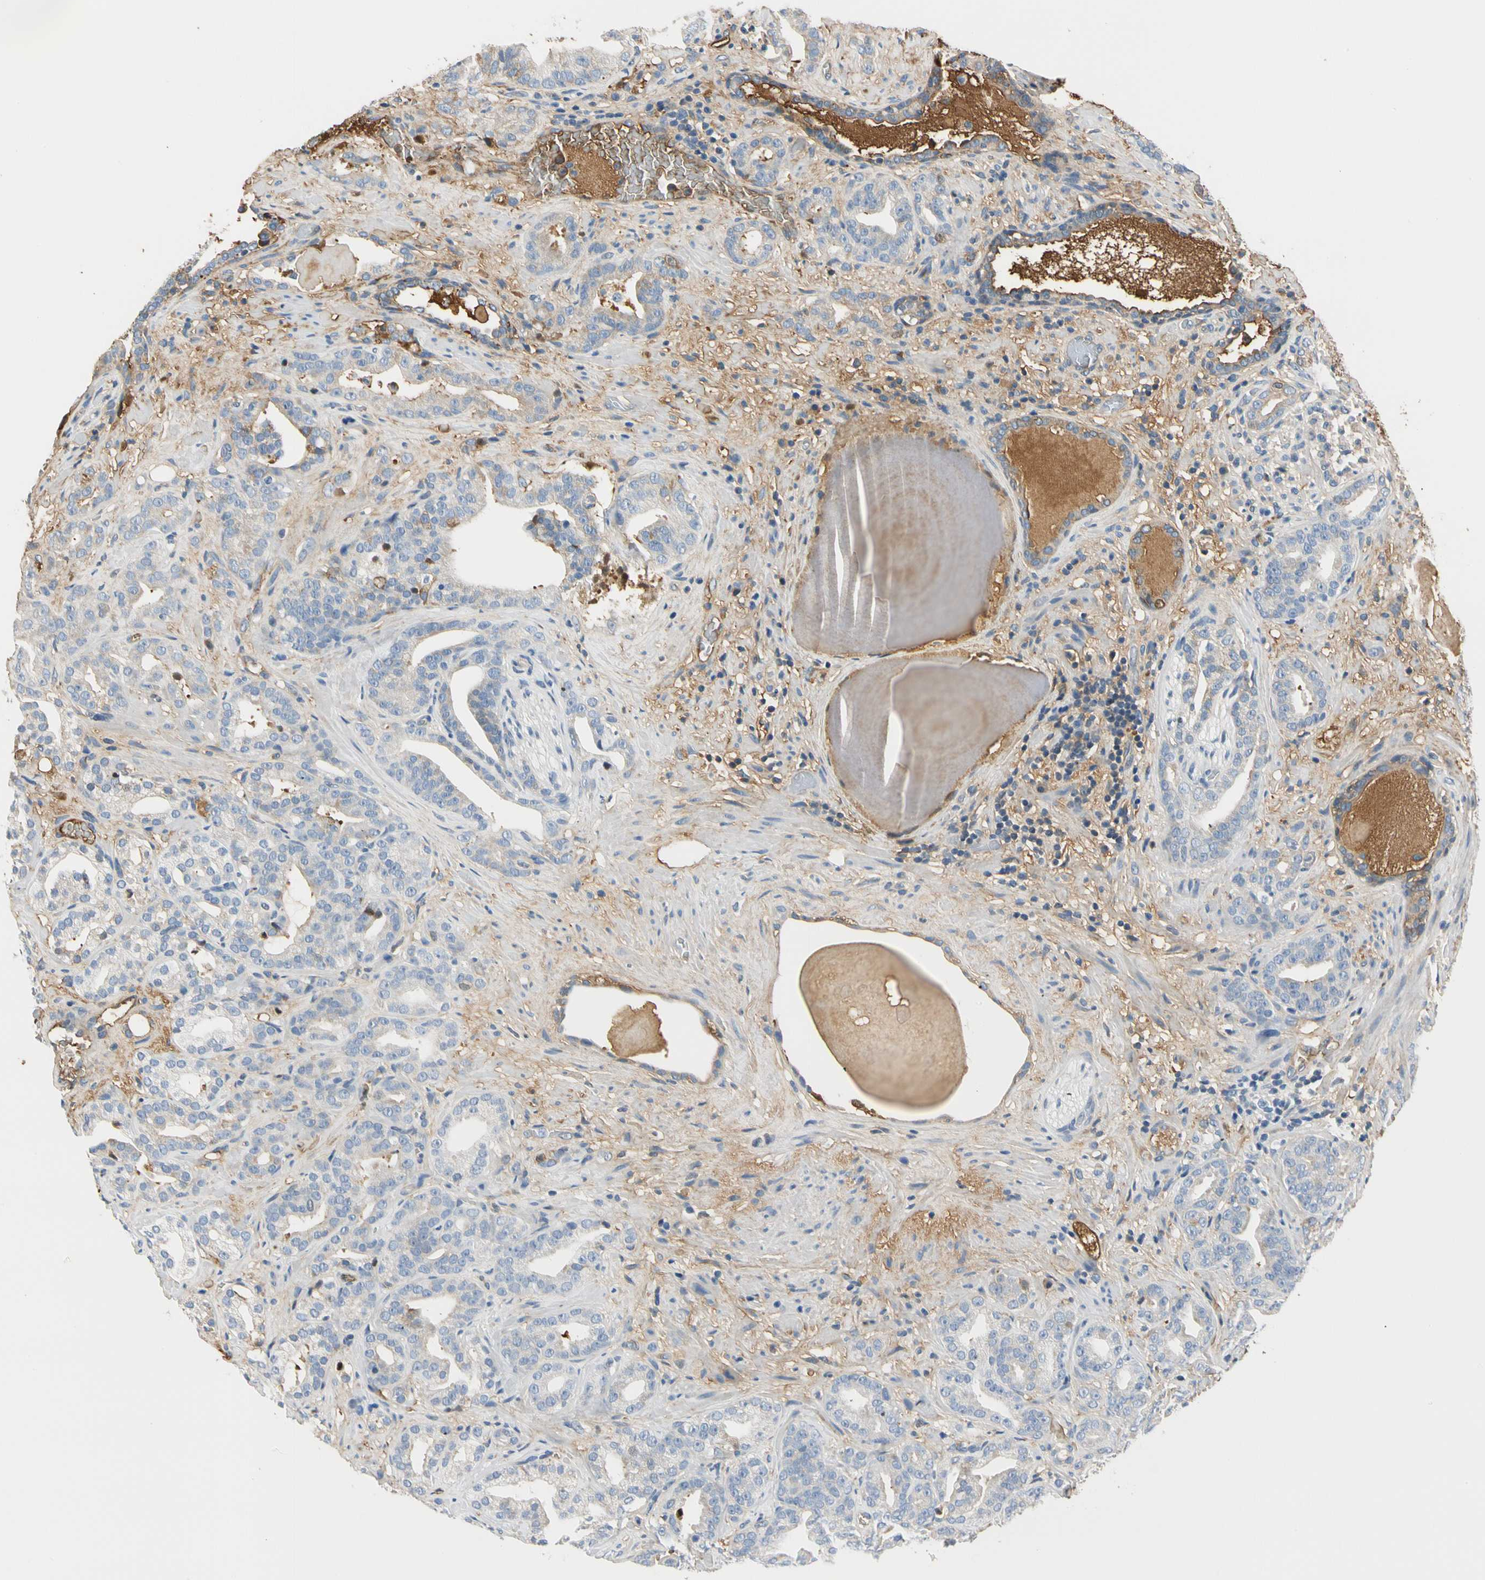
{"staining": {"intensity": "weak", "quantity": "25%-75%", "location": "cytoplasmic/membranous"}, "tissue": "prostate cancer", "cell_type": "Tumor cells", "image_type": "cancer", "snomed": [{"axis": "morphology", "description": "Adenocarcinoma, Low grade"}, {"axis": "topography", "description": "Prostate"}], "caption": "Weak cytoplasmic/membranous staining for a protein is appreciated in approximately 25%-75% of tumor cells of prostate cancer using immunohistochemistry.", "gene": "LAMB3", "patient": {"sex": "male", "age": 63}}